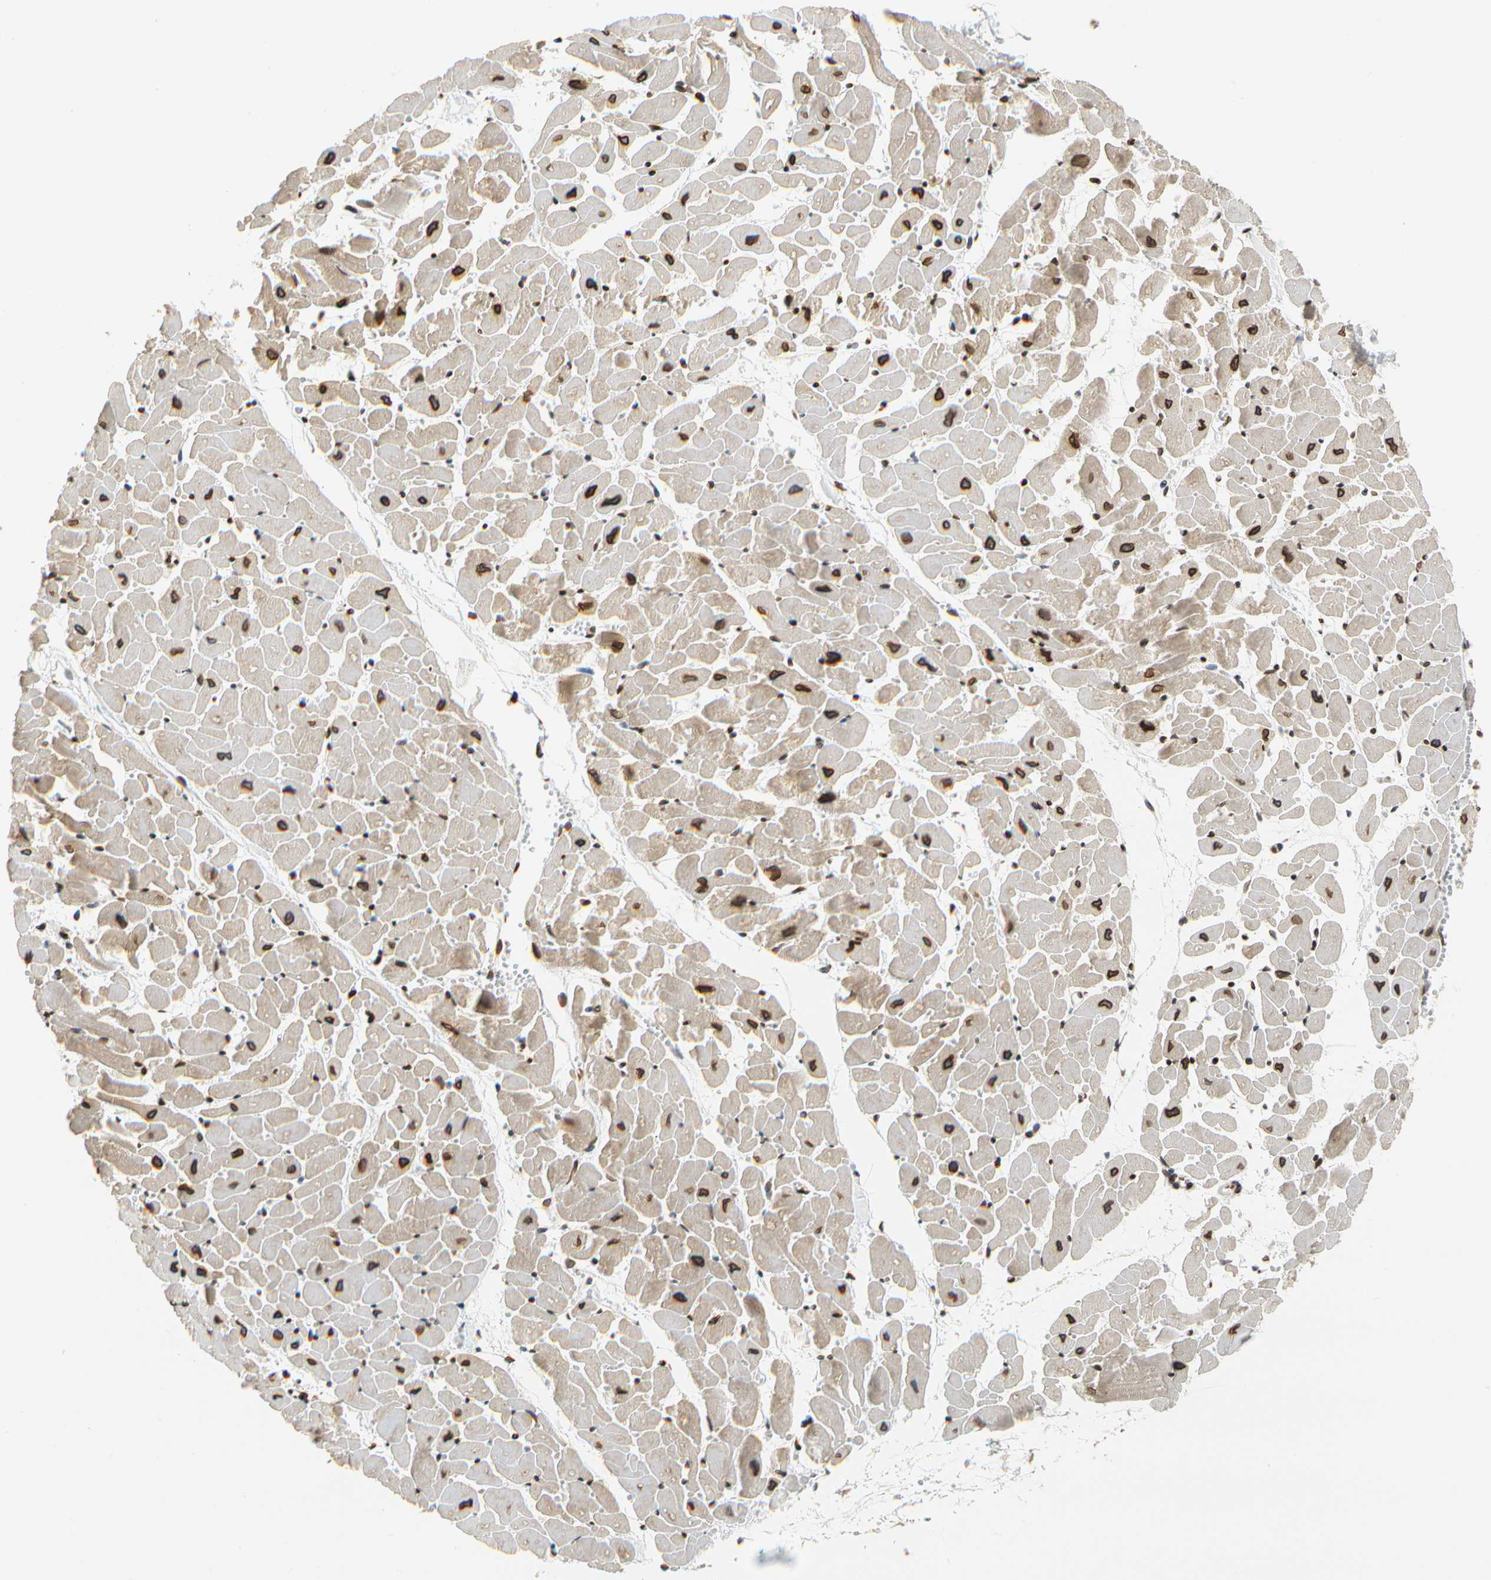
{"staining": {"intensity": "strong", "quantity": ">75%", "location": "cytoplasmic/membranous,nuclear"}, "tissue": "heart muscle", "cell_type": "Cardiomyocytes", "image_type": "normal", "snomed": [{"axis": "morphology", "description": "Normal tissue, NOS"}, {"axis": "topography", "description": "Heart"}], "caption": "Immunohistochemical staining of unremarkable heart muscle shows high levels of strong cytoplasmic/membranous,nuclear expression in approximately >75% of cardiomyocytes. (DAB = brown stain, brightfield microscopy at high magnification).", "gene": "SUN1", "patient": {"sex": "female", "age": 19}}